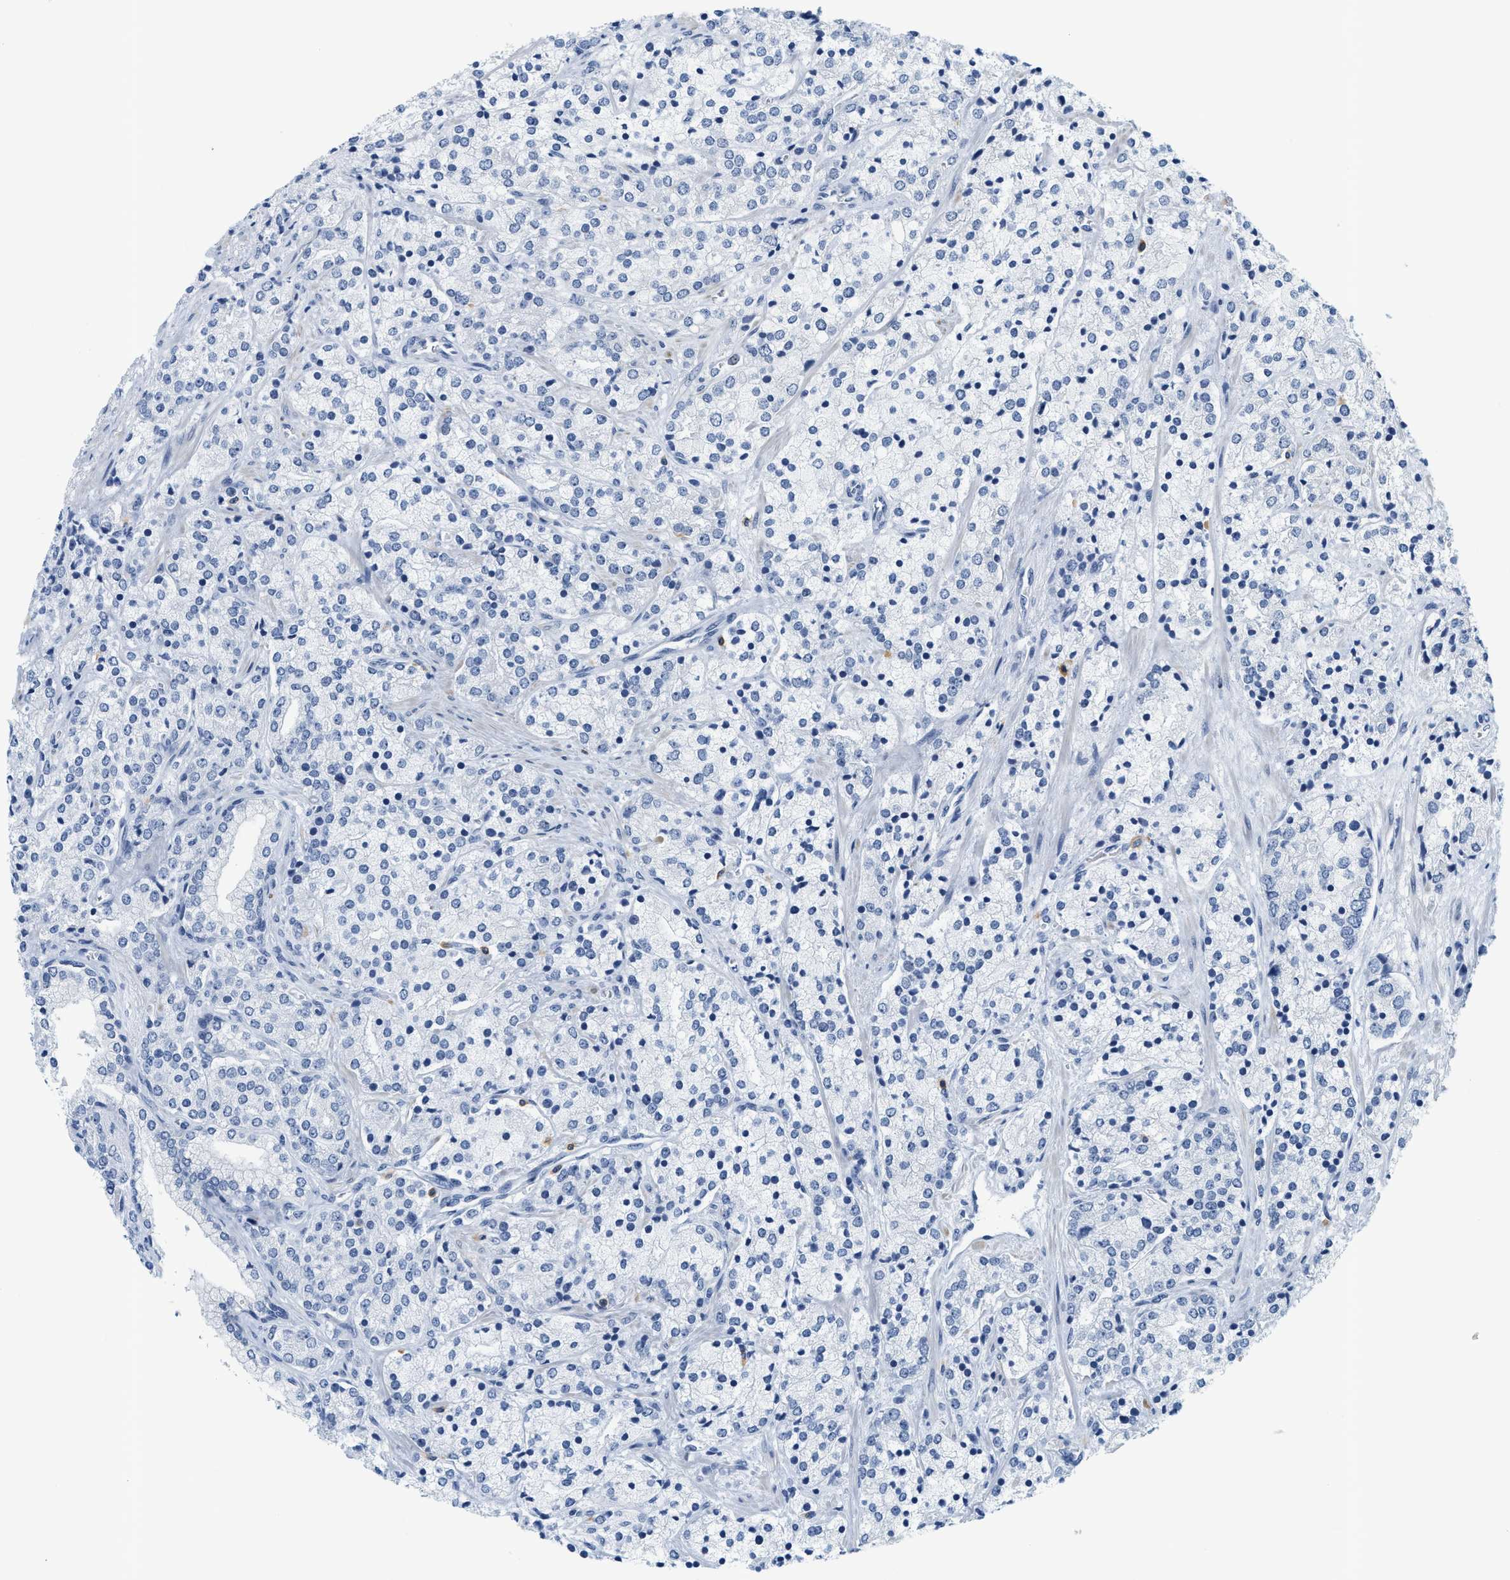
{"staining": {"intensity": "negative", "quantity": "none", "location": "none"}, "tissue": "prostate cancer", "cell_type": "Tumor cells", "image_type": "cancer", "snomed": [{"axis": "morphology", "description": "Adenocarcinoma, High grade"}, {"axis": "topography", "description": "Prostate"}], "caption": "Micrograph shows no protein expression in tumor cells of prostate cancer tissue.", "gene": "KMT2A", "patient": {"sex": "male", "age": 71}}